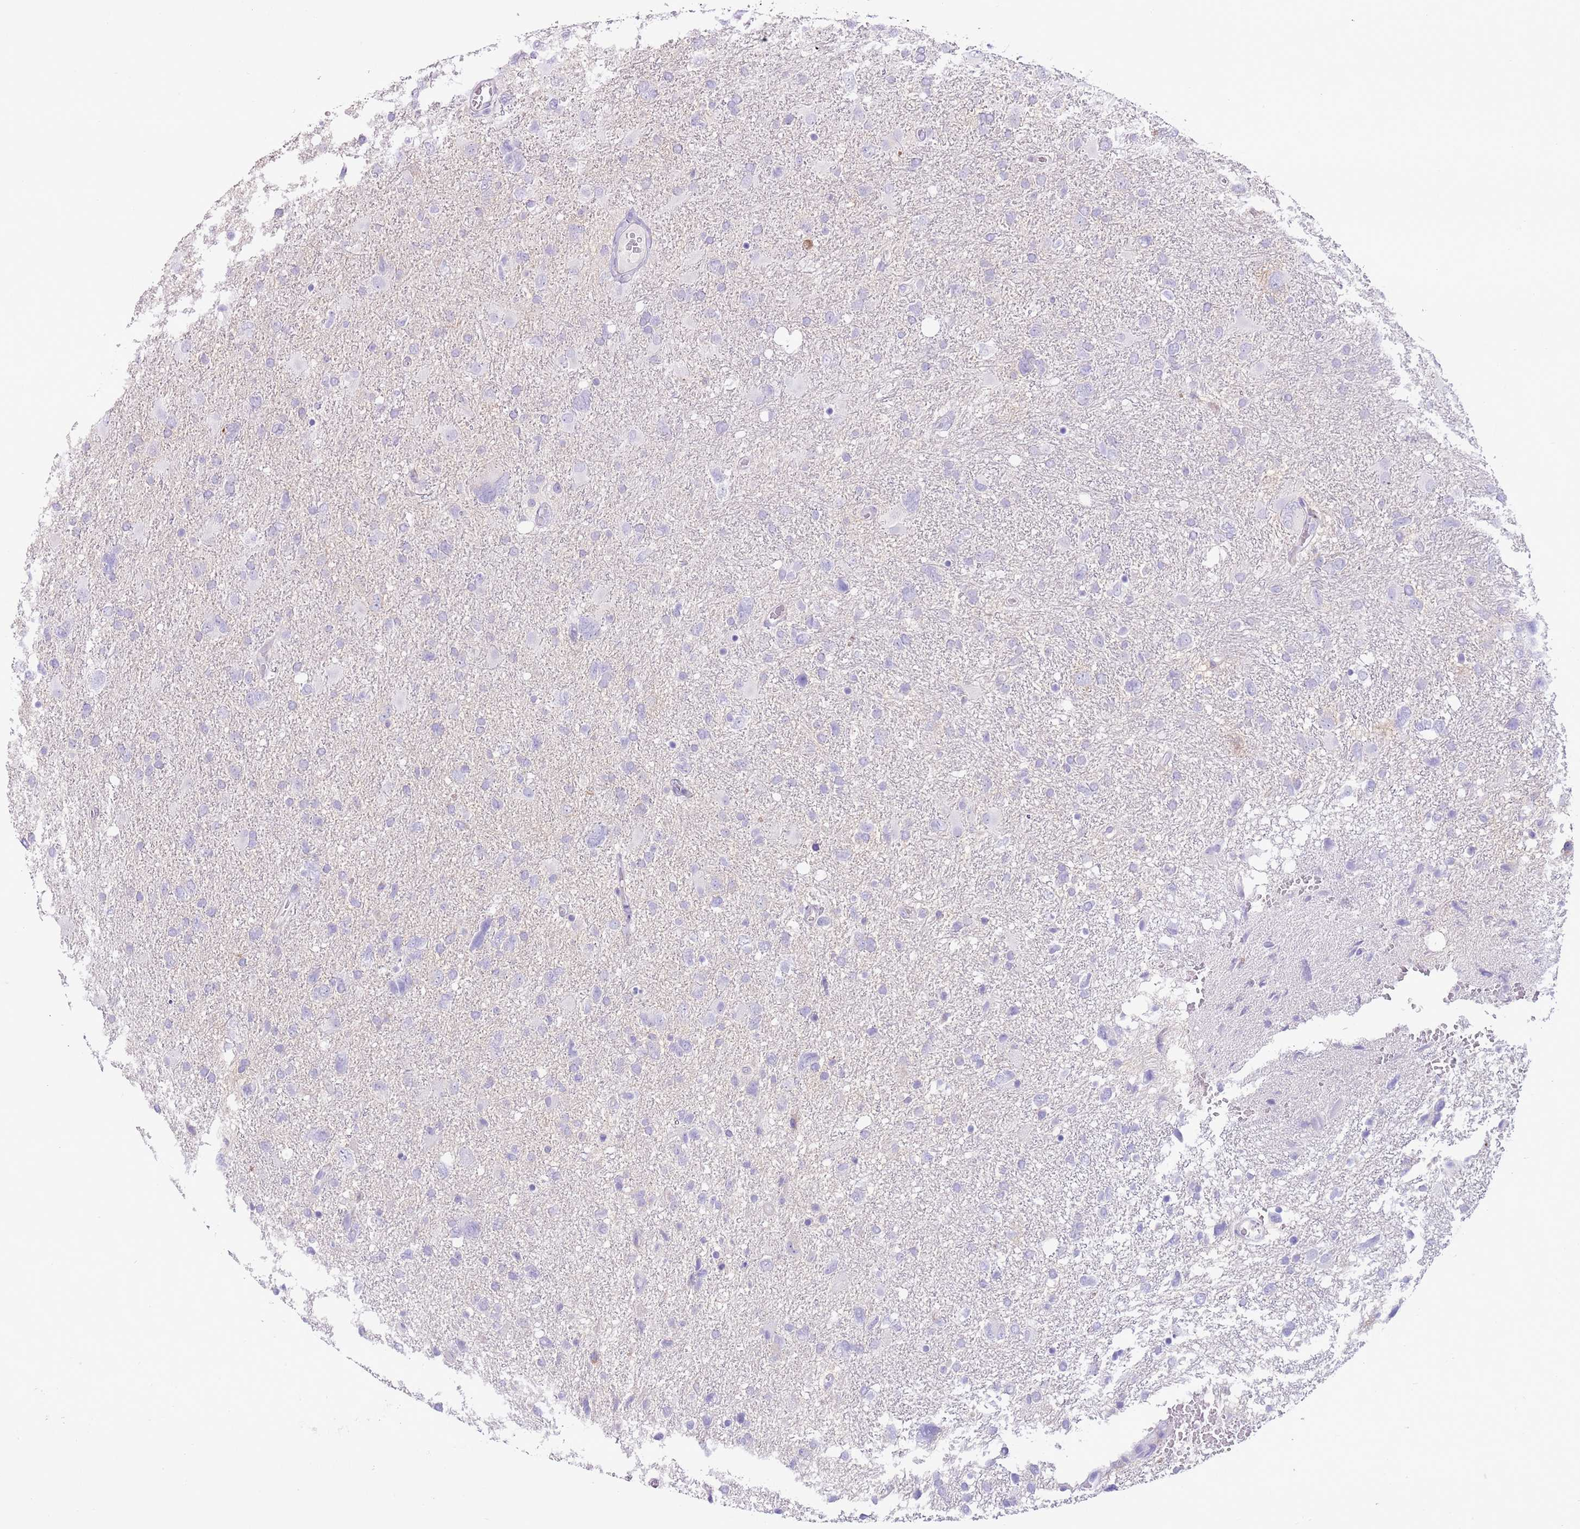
{"staining": {"intensity": "negative", "quantity": "none", "location": "none"}, "tissue": "glioma", "cell_type": "Tumor cells", "image_type": "cancer", "snomed": [{"axis": "morphology", "description": "Glioma, malignant, High grade"}, {"axis": "topography", "description": "Brain"}], "caption": "Immunohistochemical staining of glioma exhibits no significant expression in tumor cells.", "gene": "ZNF697", "patient": {"sex": "male", "age": 61}}